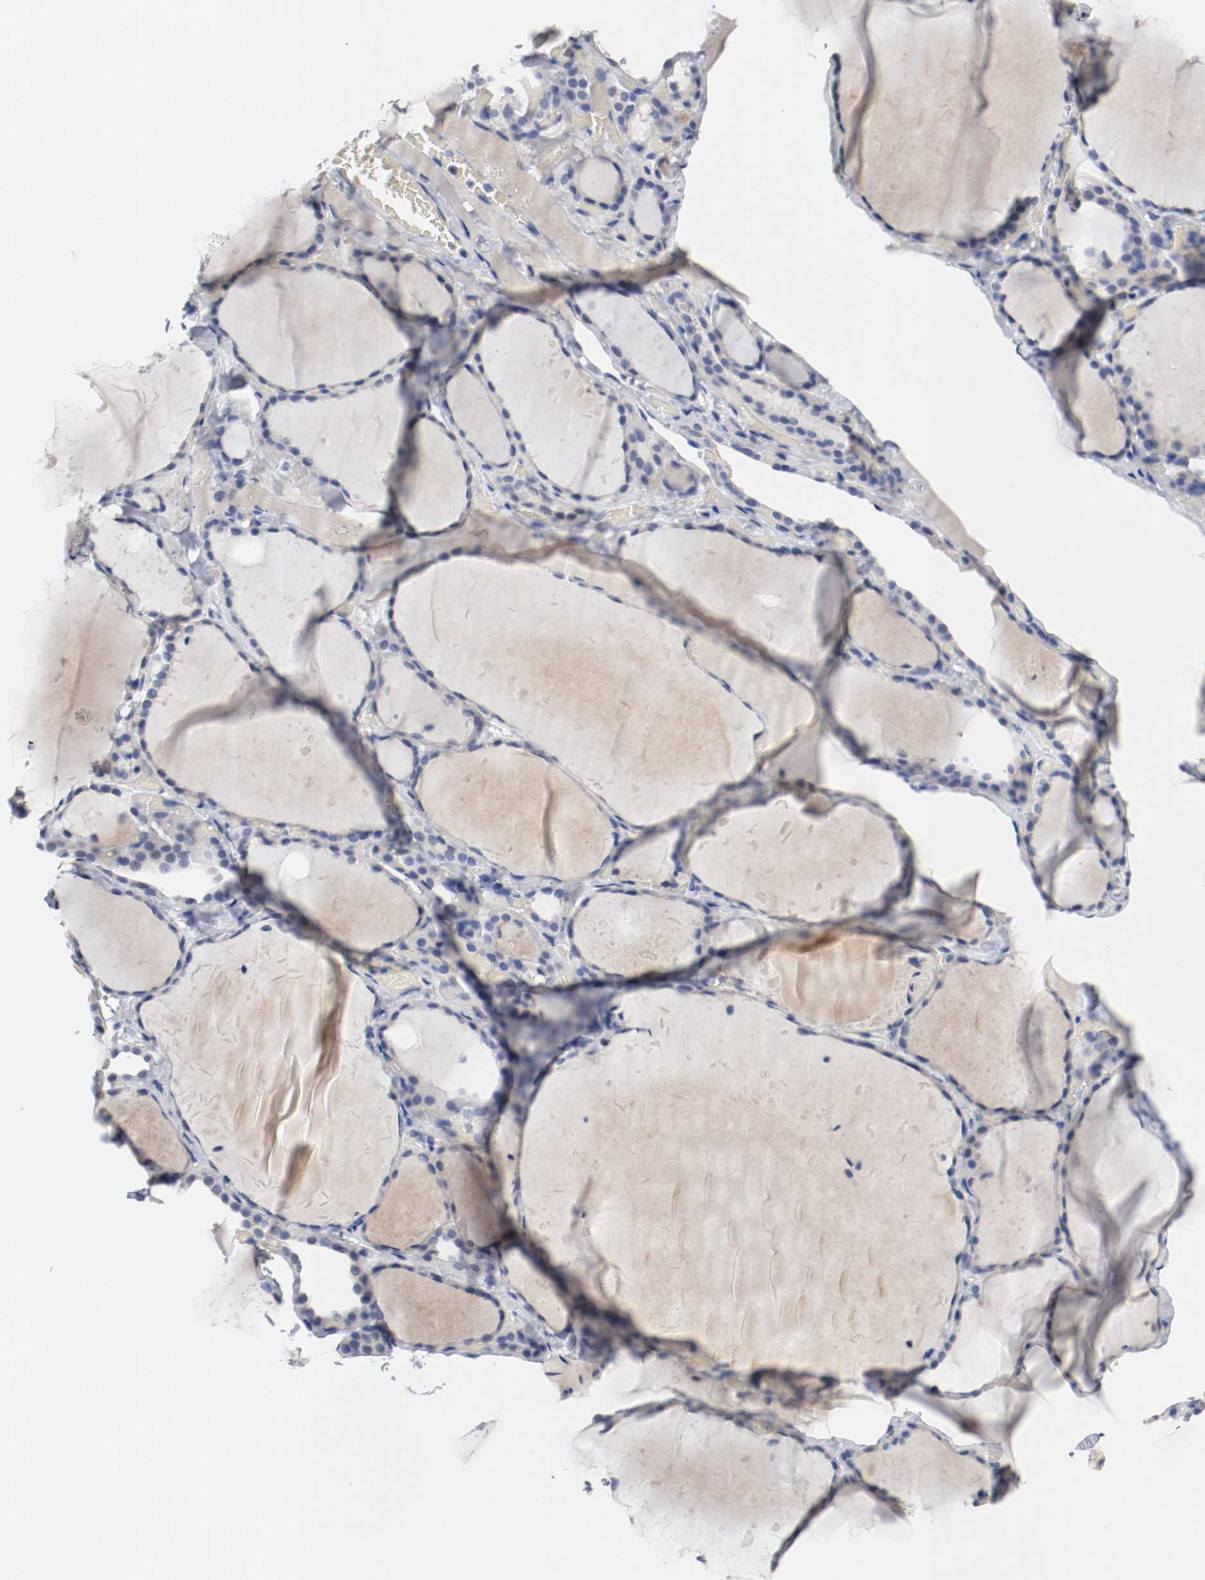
{"staining": {"intensity": "weak", "quantity": "<25%", "location": "cytoplasmic/membranous"}, "tissue": "thyroid gland", "cell_type": "Glandular cells", "image_type": "normal", "snomed": [{"axis": "morphology", "description": "Normal tissue, NOS"}, {"axis": "topography", "description": "Thyroid gland"}], "caption": "Immunohistochemical staining of normal human thyroid gland shows no significant staining in glandular cells. (DAB (3,3'-diaminobenzidine) IHC, high magnification).", "gene": "TNC", "patient": {"sex": "female", "age": 22}}